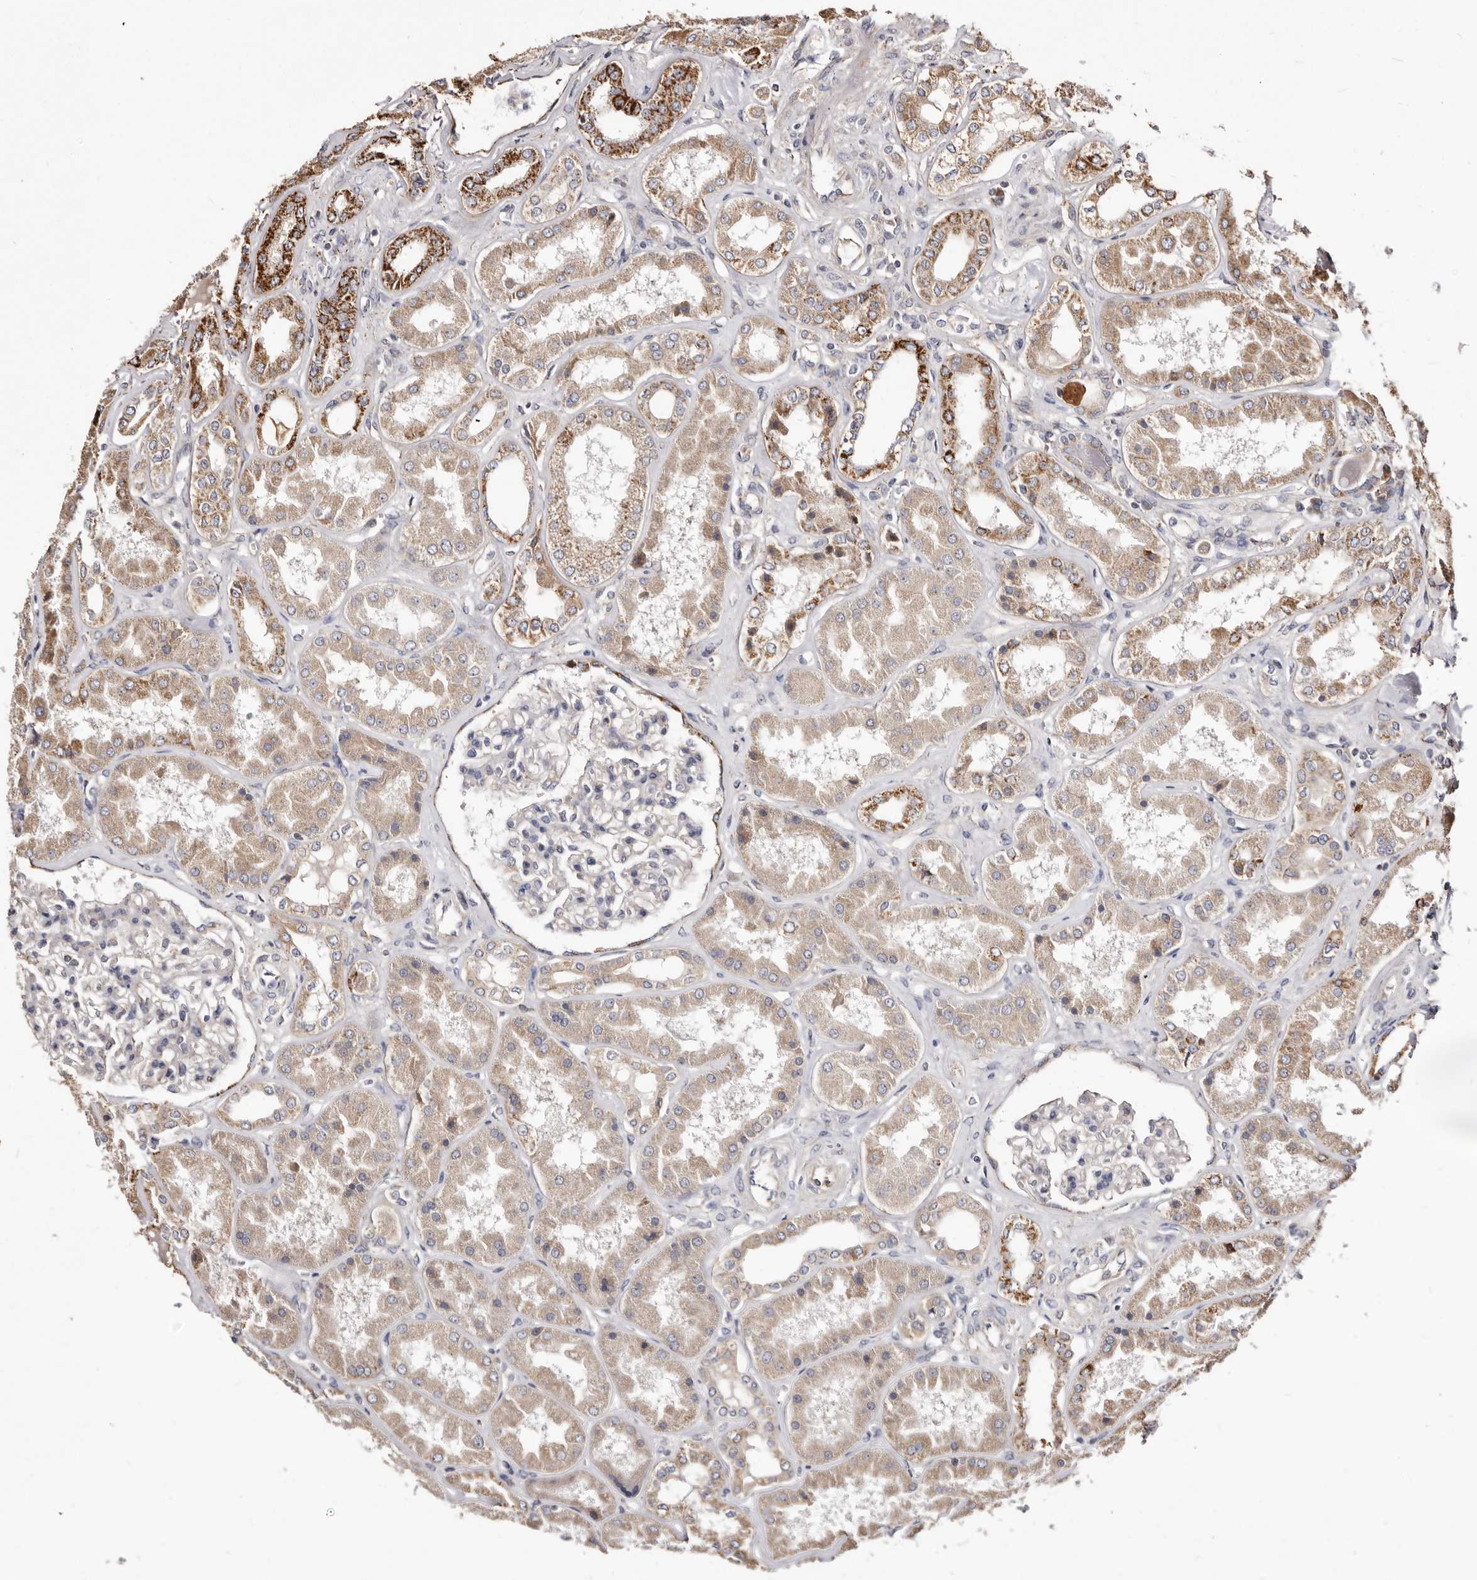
{"staining": {"intensity": "moderate", "quantity": "25%-75%", "location": "cytoplasmic/membranous"}, "tissue": "kidney", "cell_type": "Cells in glomeruli", "image_type": "normal", "snomed": [{"axis": "morphology", "description": "Normal tissue, NOS"}, {"axis": "topography", "description": "Kidney"}], "caption": "Moderate cytoplasmic/membranous expression for a protein is identified in approximately 25%-75% of cells in glomeruli of normal kidney using immunohistochemistry (IHC).", "gene": "LUZP1", "patient": {"sex": "female", "age": 56}}